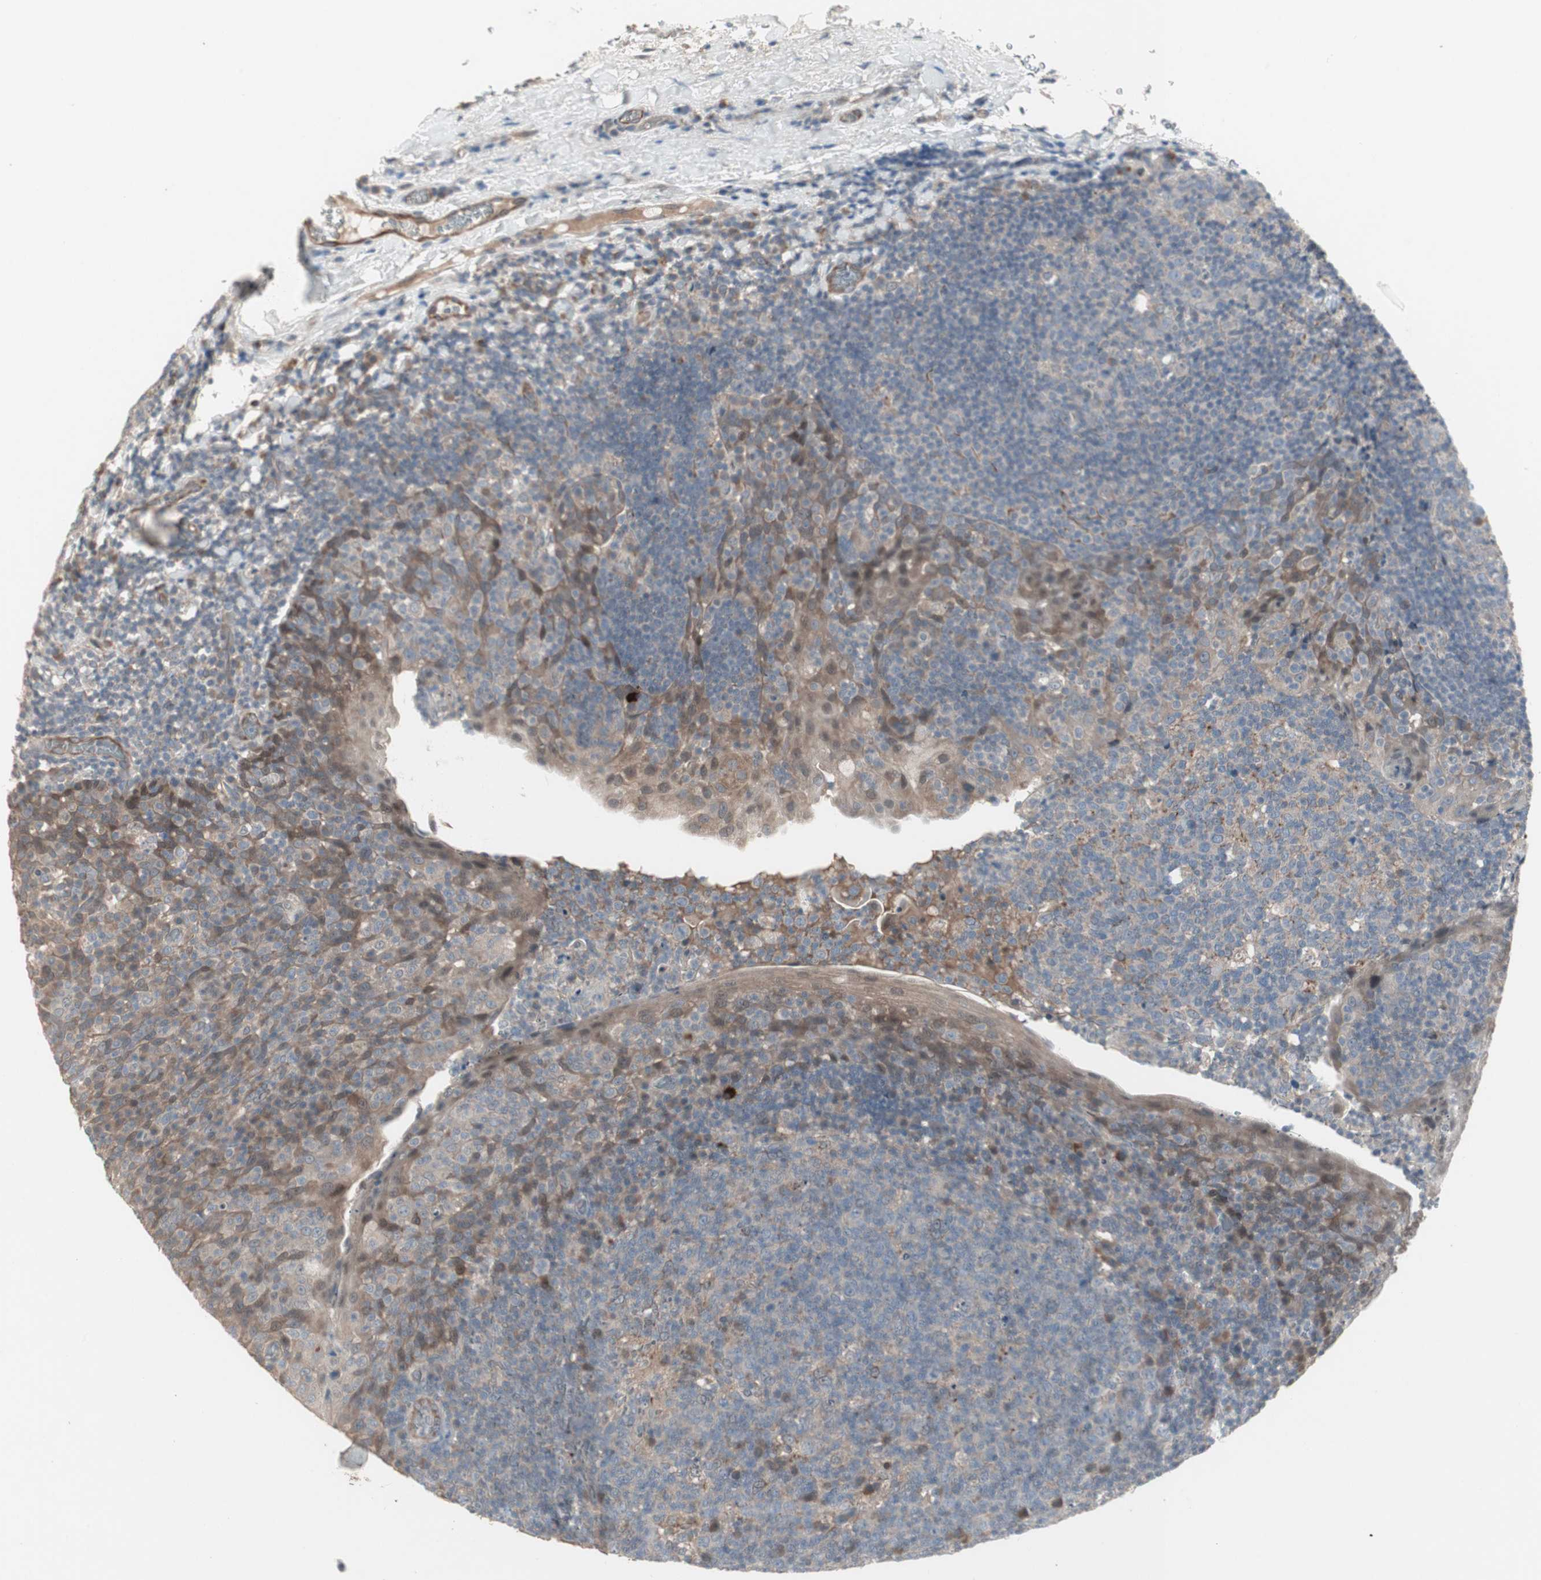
{"staining": {"intensity": "weak", "quantity": "<25%", "location": "cytoplasmic/membranous"}, "tissue": "tonsil", "cell_type": "Germinal center cells", "image_type": "normal", "snomed": [{"axis": "morphology", "description": "Normal tissue, NOS"}, {"axis": "topography", "description": "Tonsil"}], "caption": "Protein analysis of benign tonsil displays no significant staining in germinal center cells.", "gene": "JMJD7", "patient": {"sex": "male", "age": 17}}